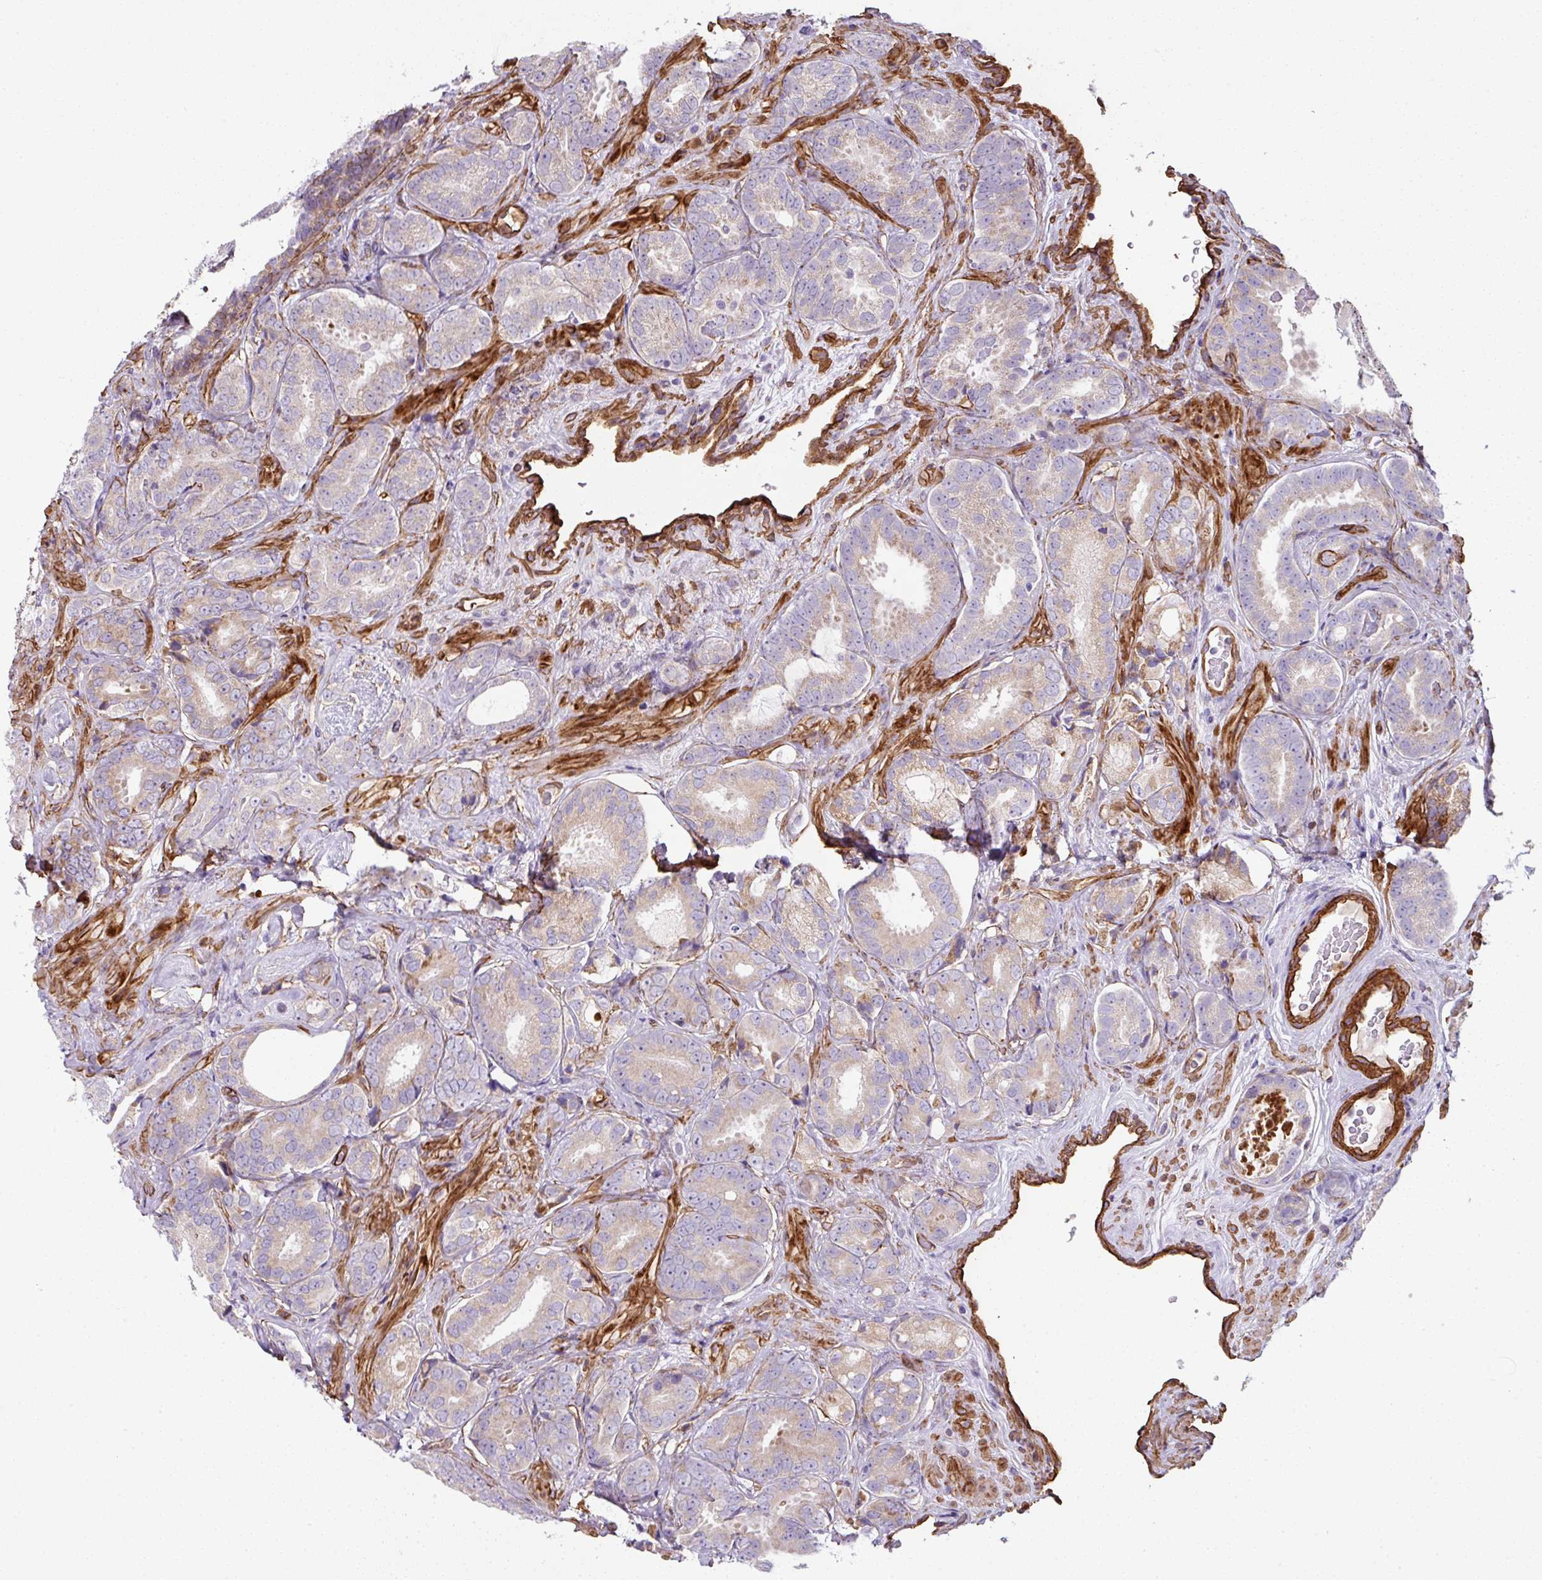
{"staining": {"intensity": "weak", "quantity": "25%-75%", "location": "cytoplasmic/membranous"}, "tissue": "prostate cancer", "cell_type": "Tumor cells", "image_type": "cancer", "snomed": [{"axis": "morphology", "description": "Adenocarcinoma, High grade"}, {"axis": "topography", "description": "Prostate"}], "caption": "Human prostate cancer stained with a protein marker demonstrates weak staining in tumor cells.", "gene": "ANKUB1", "patient": {"sex": "male", "age": 71}}